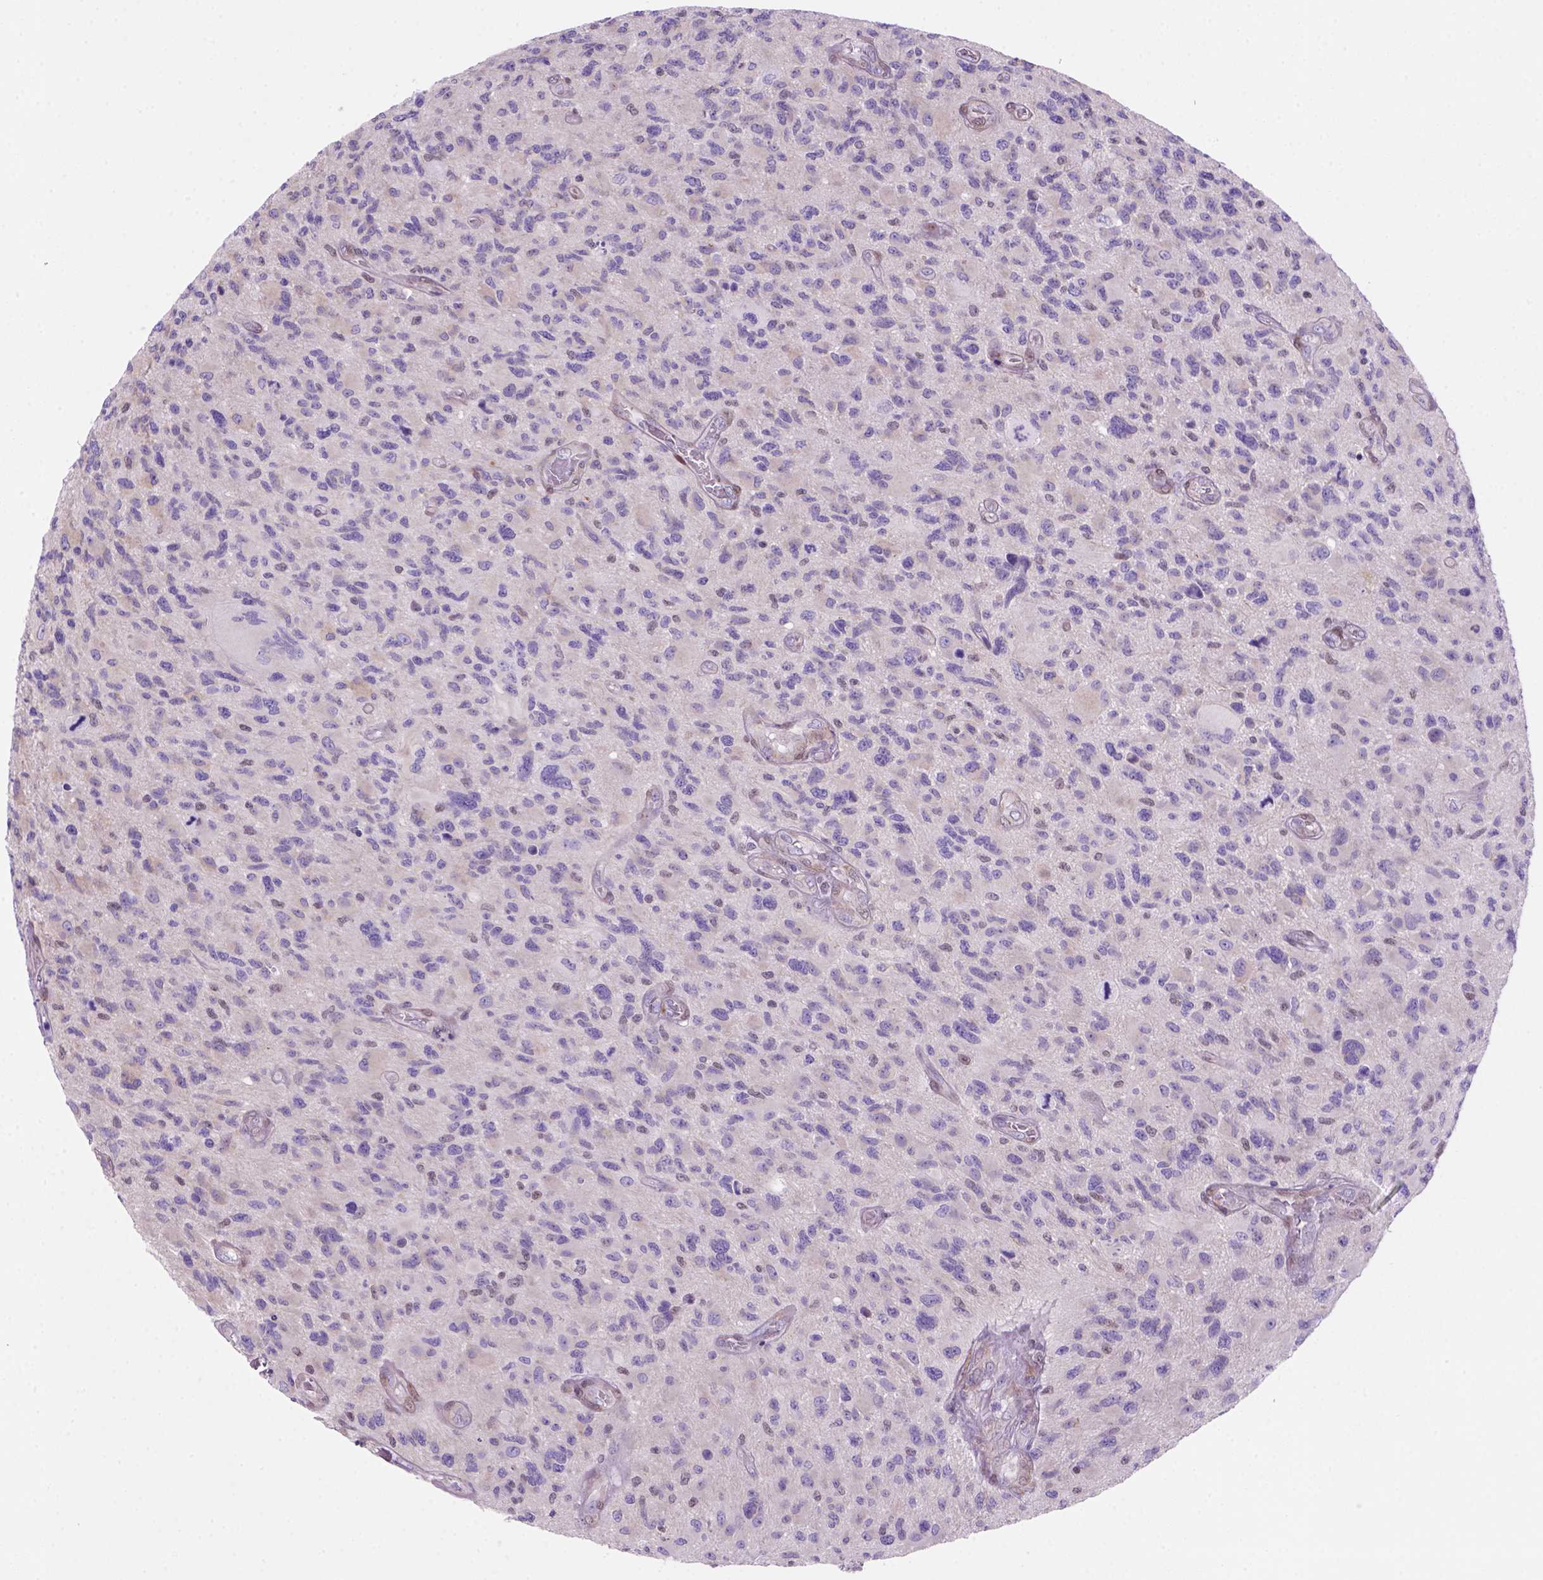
{"staining": {"intensity": "negative", "quantity": "none", "location": "none"}, "tissue": "glioma", "cell_type": "Tumor cells", "image_type": "cancer", "snomed": [{"axis": "morphology", "description": "Glioma, malignant, NOS"}, {"axis": "morphology", "description": "Glioma, malignant, High grade"}, {"axis": "topography", "description": "Brain"}], "caption": "Tumor cells are negative for brown protein staining in malignant high-grade glioma. (Brightfield microscopy of DAB (3,3'-diaminobenzidine) immunohistochemistry (IHC) at high magnification).", "gene": "MGMT", "patient": {"sex": "female", "age": 71}}